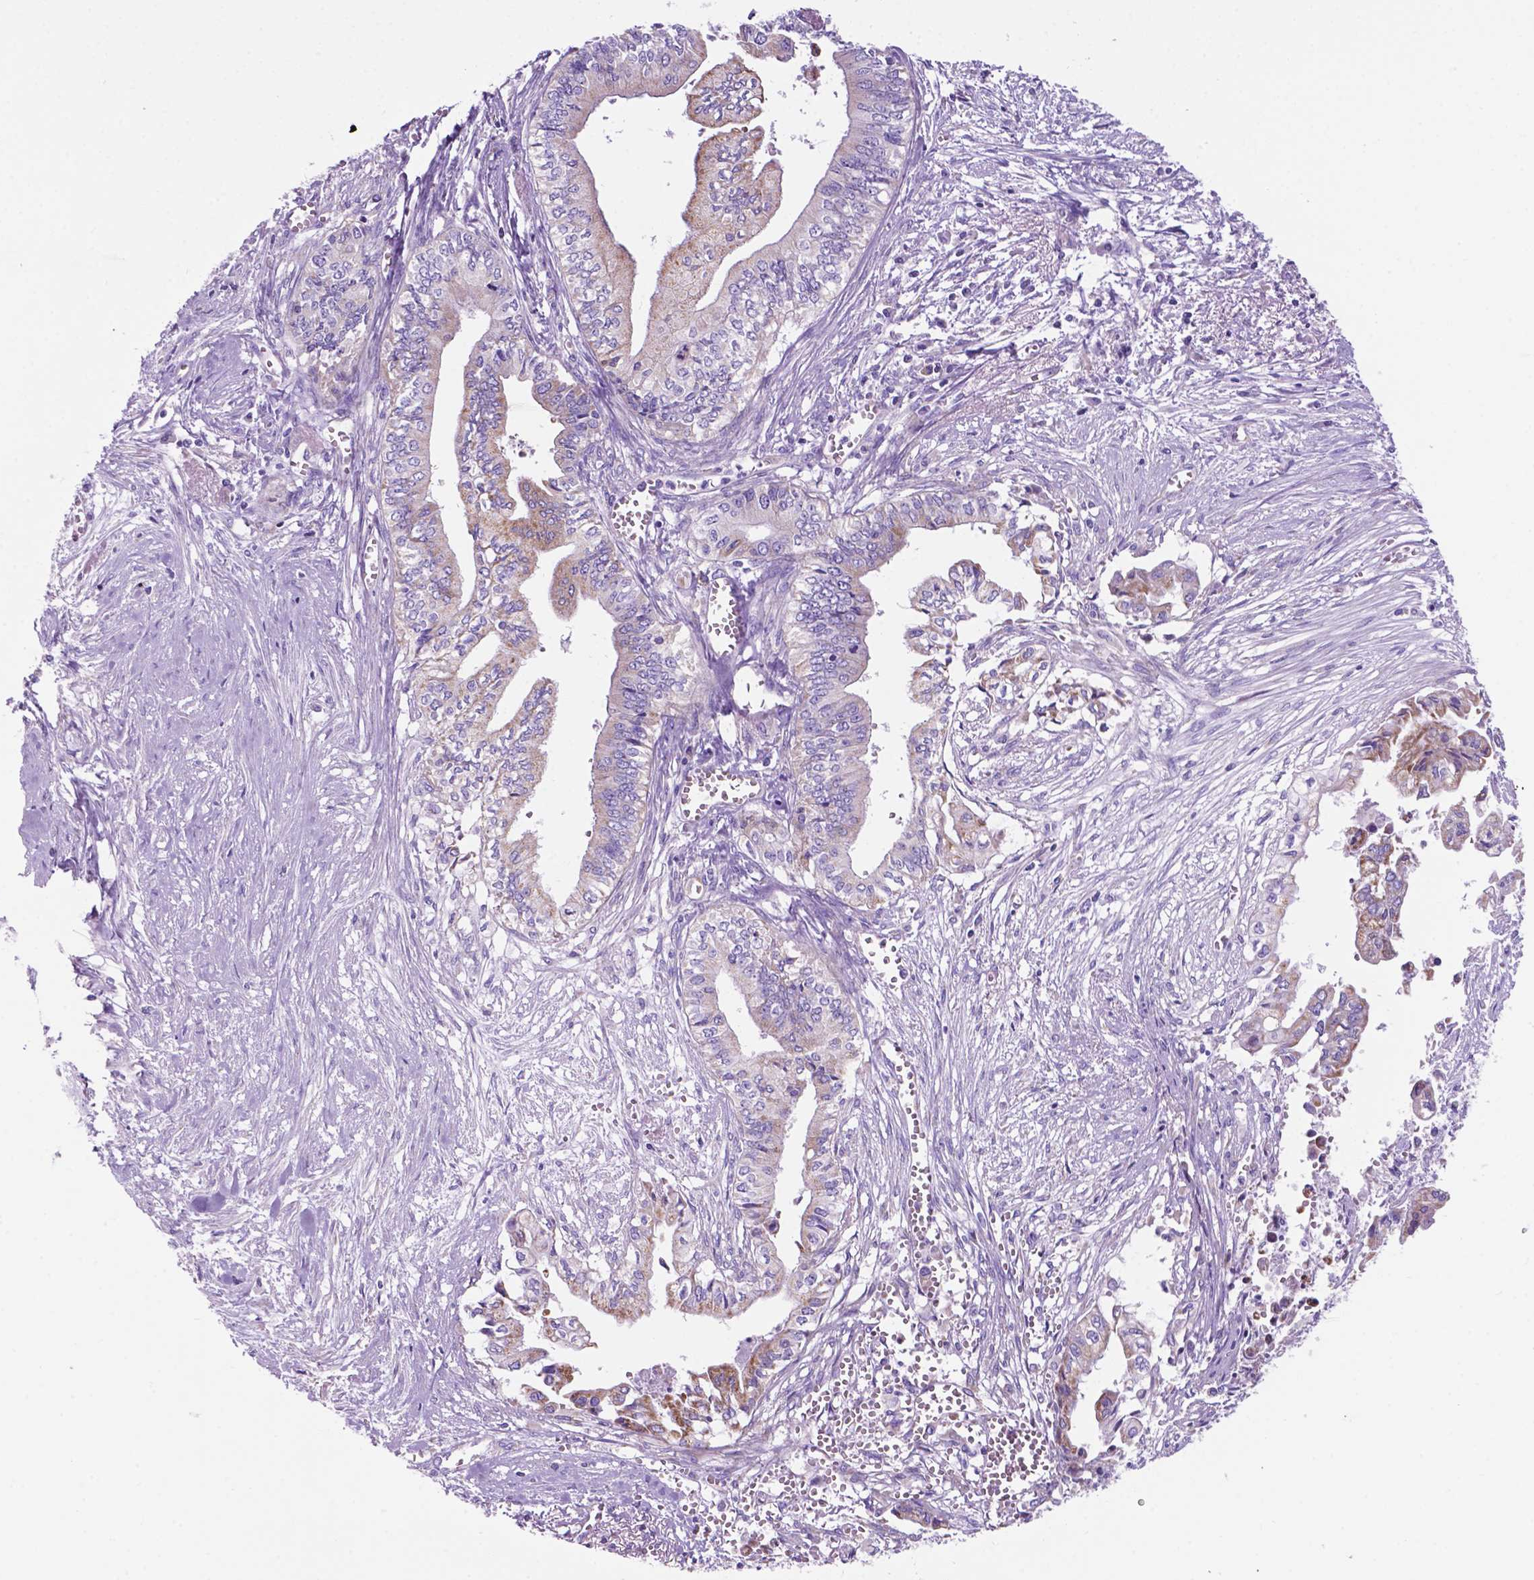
{"staining": {"intensity": "weak", "quantity": "<25%", "location": "cytoplasmic/membranous"}, "tissue": "pancreatic cancer", "cell_type": "Tumor cells", "image_type": "cancer", "snomed": [{"axis": "morphology", "description": "Adenocarcinoma, NOS"}, {"axis": "topography", "description": "Pancreas"}], "caption": "IHC image of neoplastic tissue: pancreatic cancer stained with DAB (3,3'-diaminobenzidine) exhibits no significant protein positivity in tumor cells.", "gene": "TMEM121B", "patient": {"sex": "female", "age": 61}}